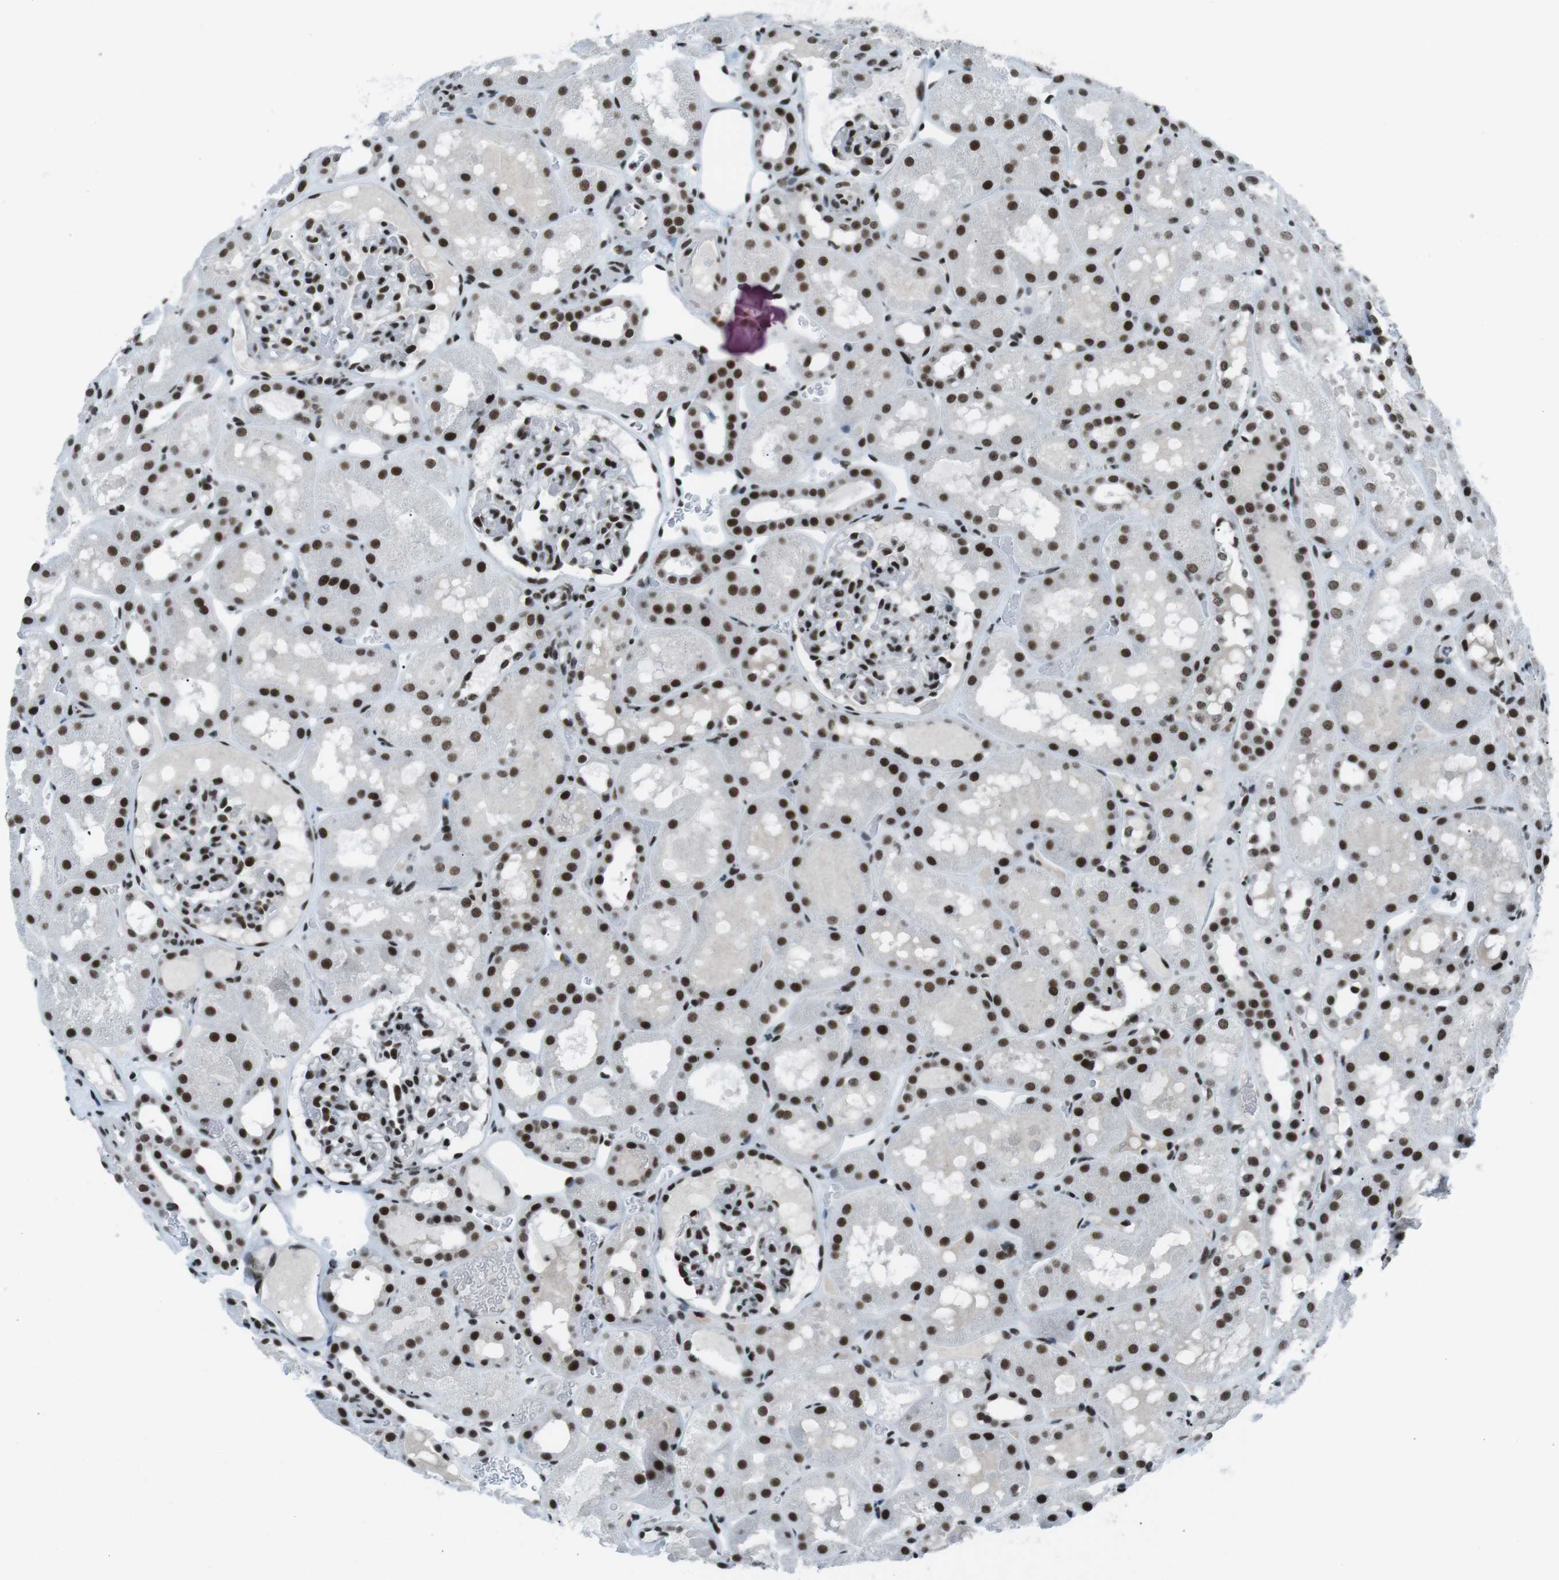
{"staining": {"intensity": "strong", "quantity": ">75%", "location": "nuclear"}, "tissue": "kidney", "cell_type": "Cells in glomeruli", "image_type": "normal", "snomed": [{"axis": "morphology", "description": "Normal tissue, NOS"}, {"axis": "topography", "description": "Kidney"}, {"axis": "topography", "description": "Urinary bladder"}], "caption": "Immunohistochemical staining of unremarkable human kidney displays high levels of strong nuclear expression in about >75% of cells in glomeruli.", "gene": "TAF1", "patient": {"sex": "male", "age": 16}}